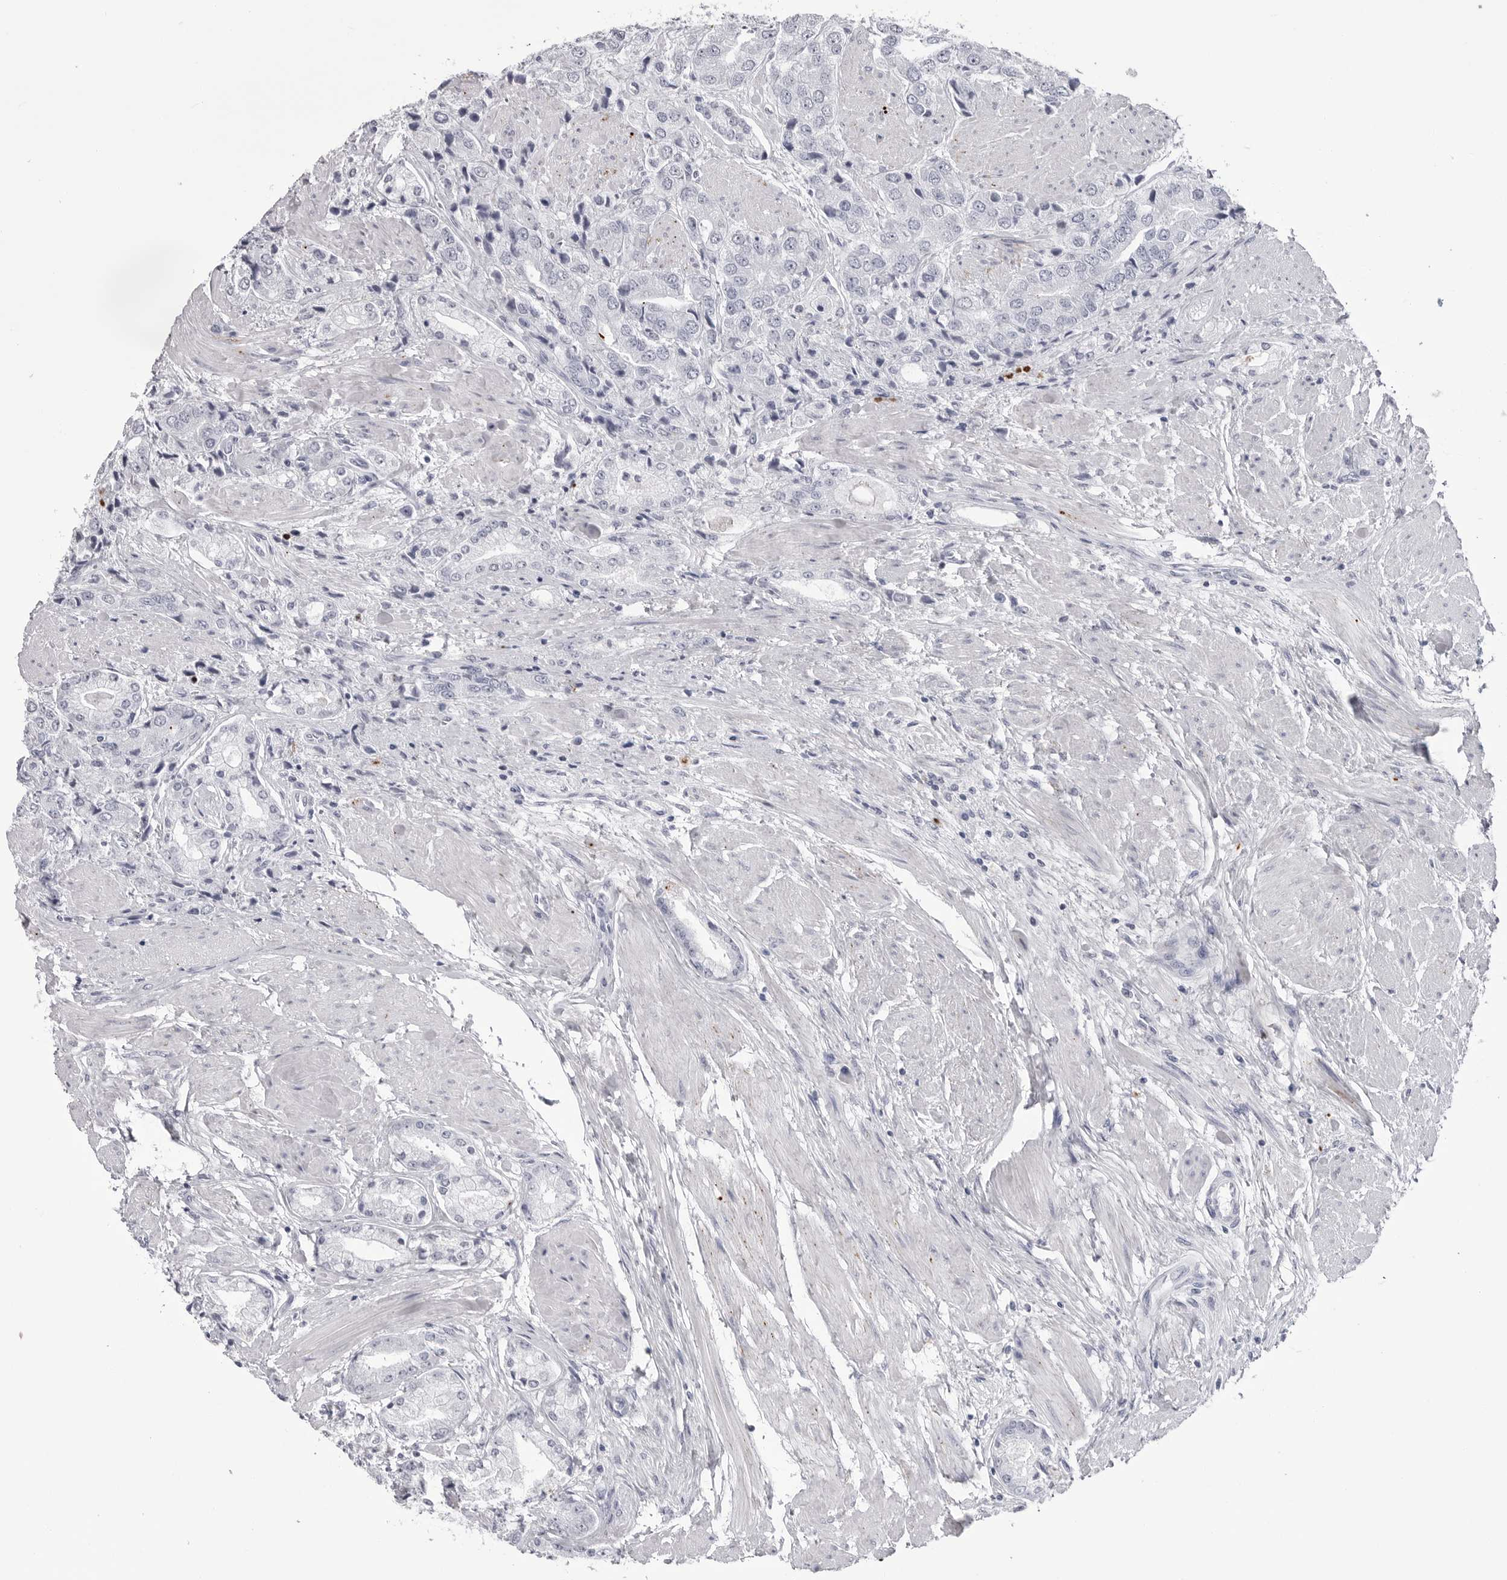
{"staining": {"intensity": "negative", "quantity": "none", "location": "none"}, "tissue": "prostate cancer", "cell_type": "Tumor cells", "image_type": "cancer", "snomed": [{"axis": "morphology", "description": "Adenocarcinoma, High grade"}, {"axis": "topography", "description": "Prostate"}], "caption": "Immunohistochemistry (IHC) micrograph of neoplastic tissue: human prostate high-grade adenocarcinoma stained with DAB exhibits no significant protein staining in tumor cells.", "gene": "COL26A1", "patient": {"sex": "male", "age": 50}}